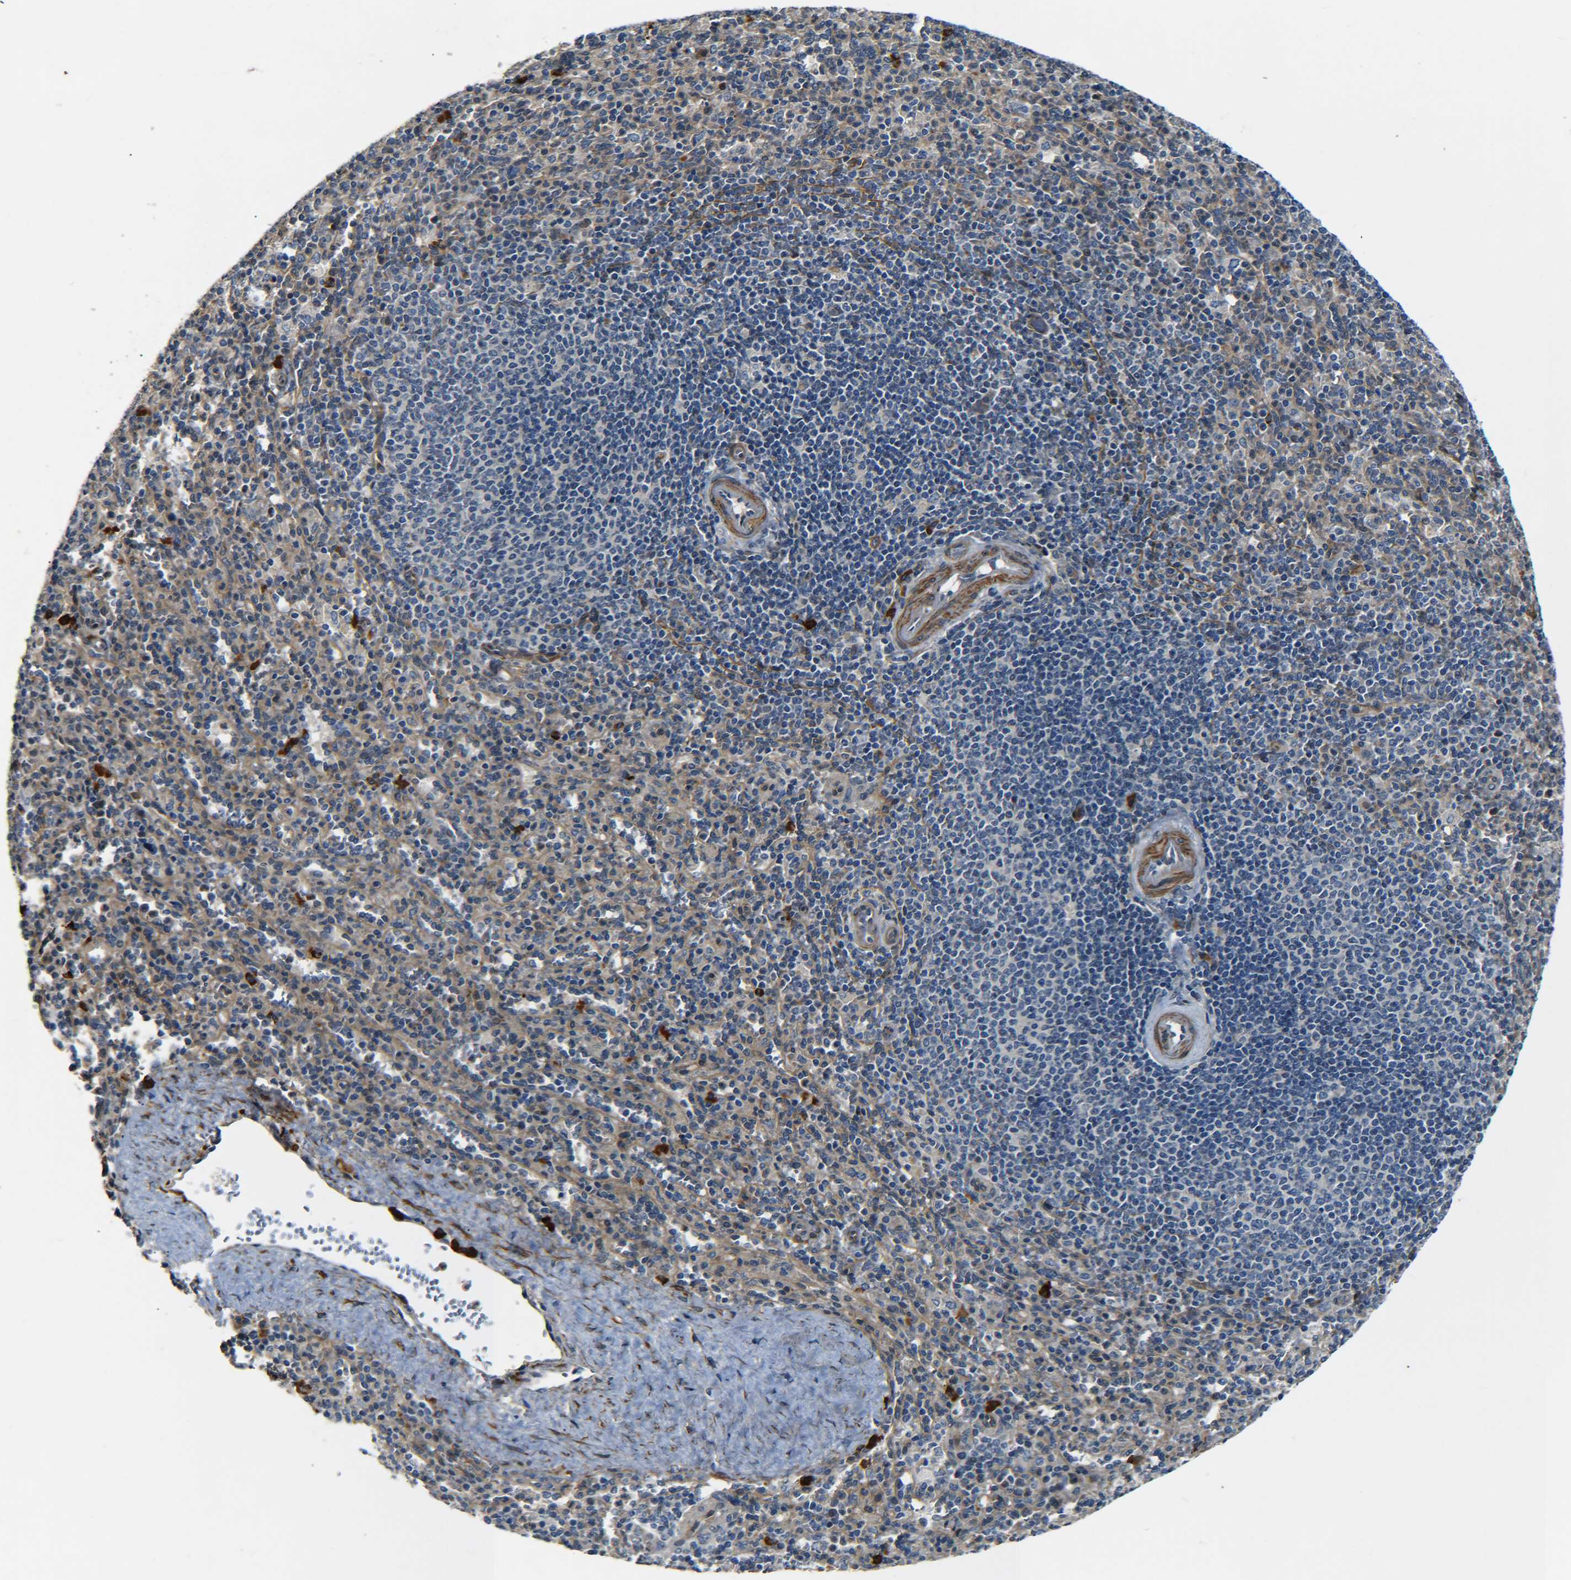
{"staining": {"intensity": "weak", "quantity": ">75%", "location": "cytoplasmic/membranous"}, "tissue": "spleen", "cell_type": "Cells in red pulp", "image_type": "normal", "snomed": [{"axis": "morphology", "description": "Normal tissue, NOS"}, {"axis": "topography", "description": "Spleen"}], "caption": "Weak cytoplasmic/membranous protein positivity is identified in about >75% of cells in red pulp in spleen.", "gene": "MEIS1", "patient": {"sex": "male", "age": 36}}